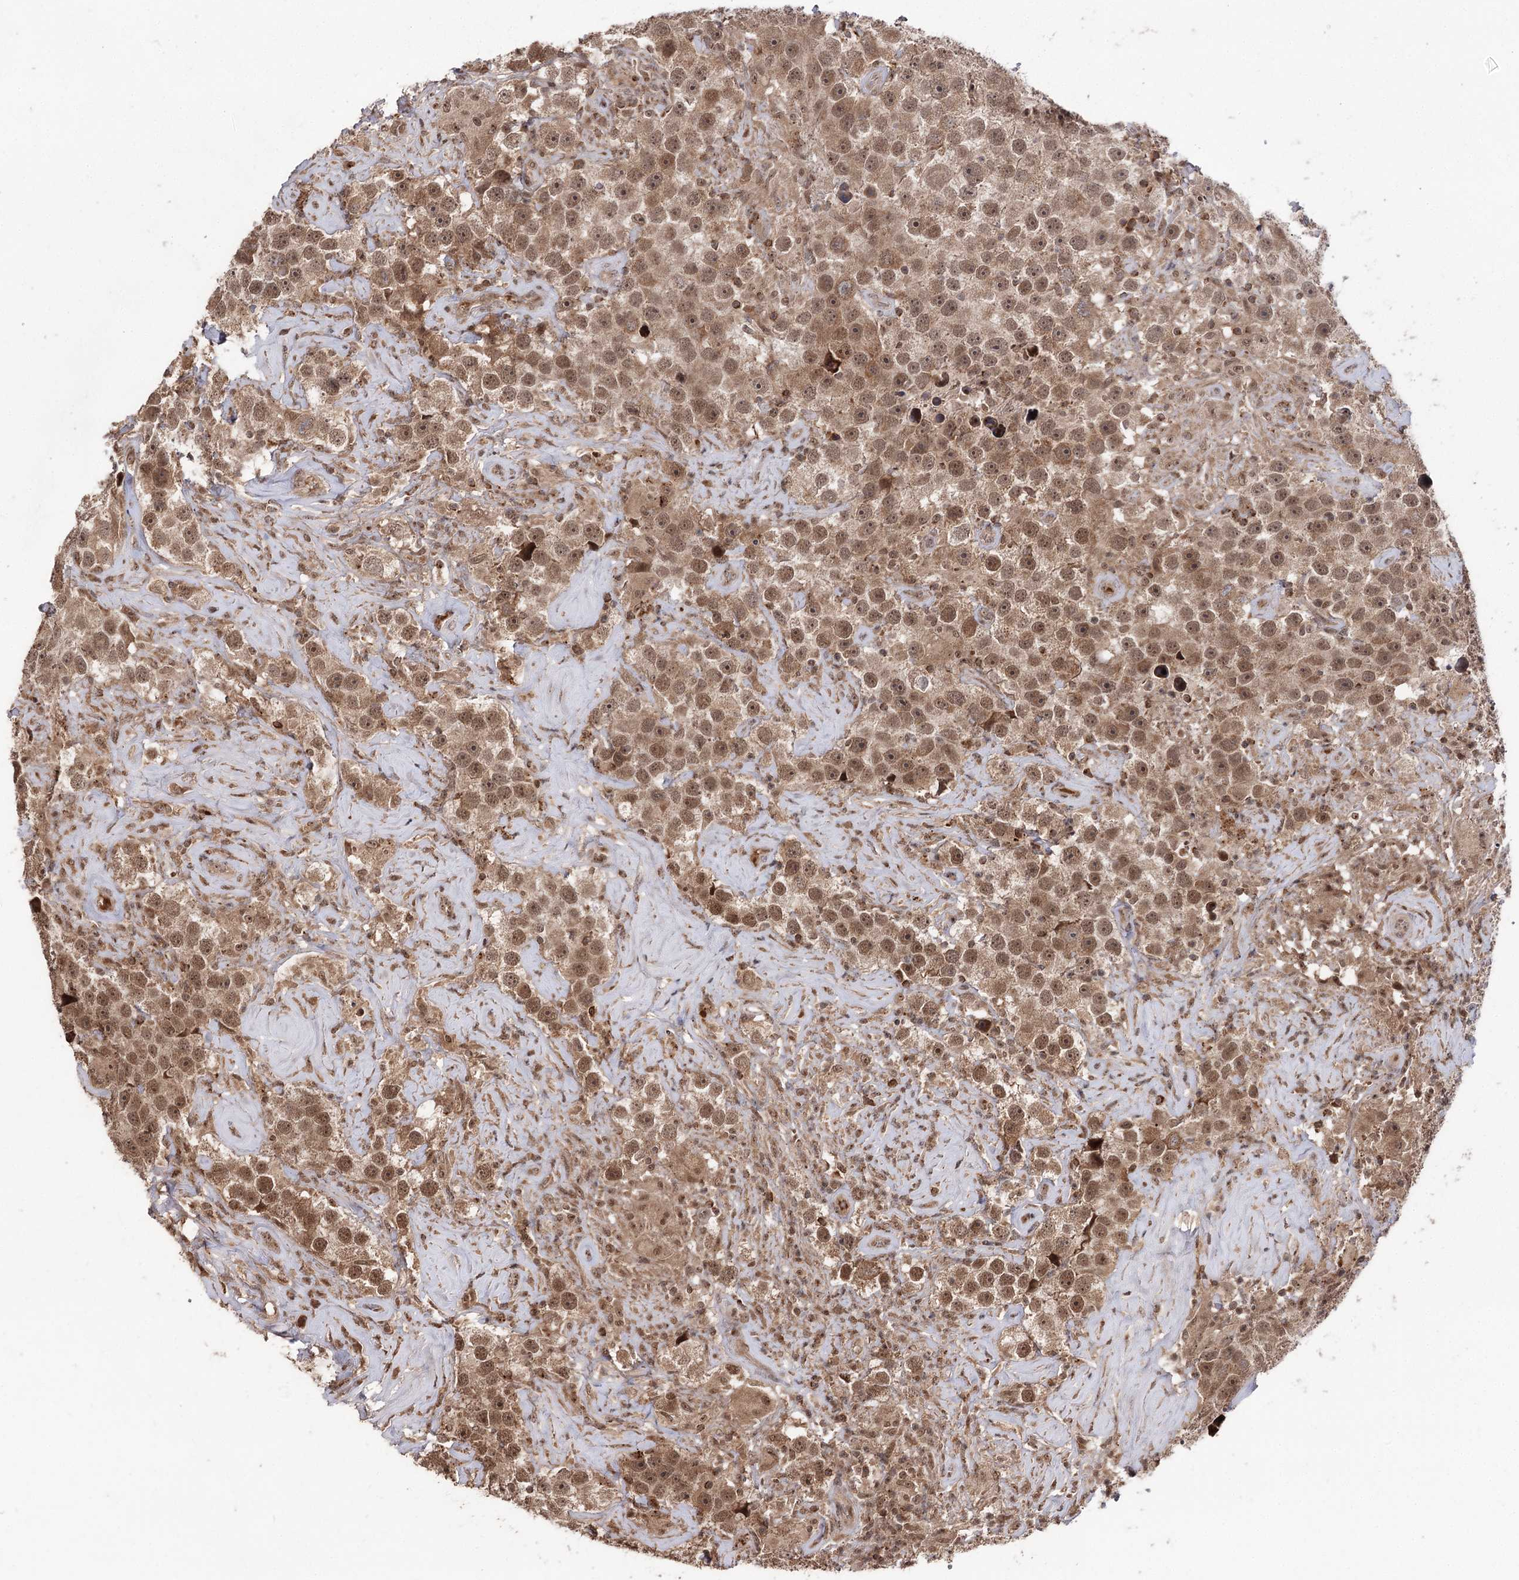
{"staining": {"intensity": "strong", "quantity": ">75%", "location": "cytoplasmic/membranous,nuclear"}, "tissue": "testis cancer", "cell_type": "Tumor cells", "image_type": "cancer", "snomed": [{"axis": "morphology", "description": "Seminoma, NOS"}, {"axis": "topography", "description": "Testis"}], "caption": "Immunohistochemical staining of testis cancer (seminoma) exhibits strong cytoplasmic/membranous and nuclear protein staining in about >75% of tumor cells.", "gene": "FAM53B", "patient": {"sex": "male", "age": 49}}